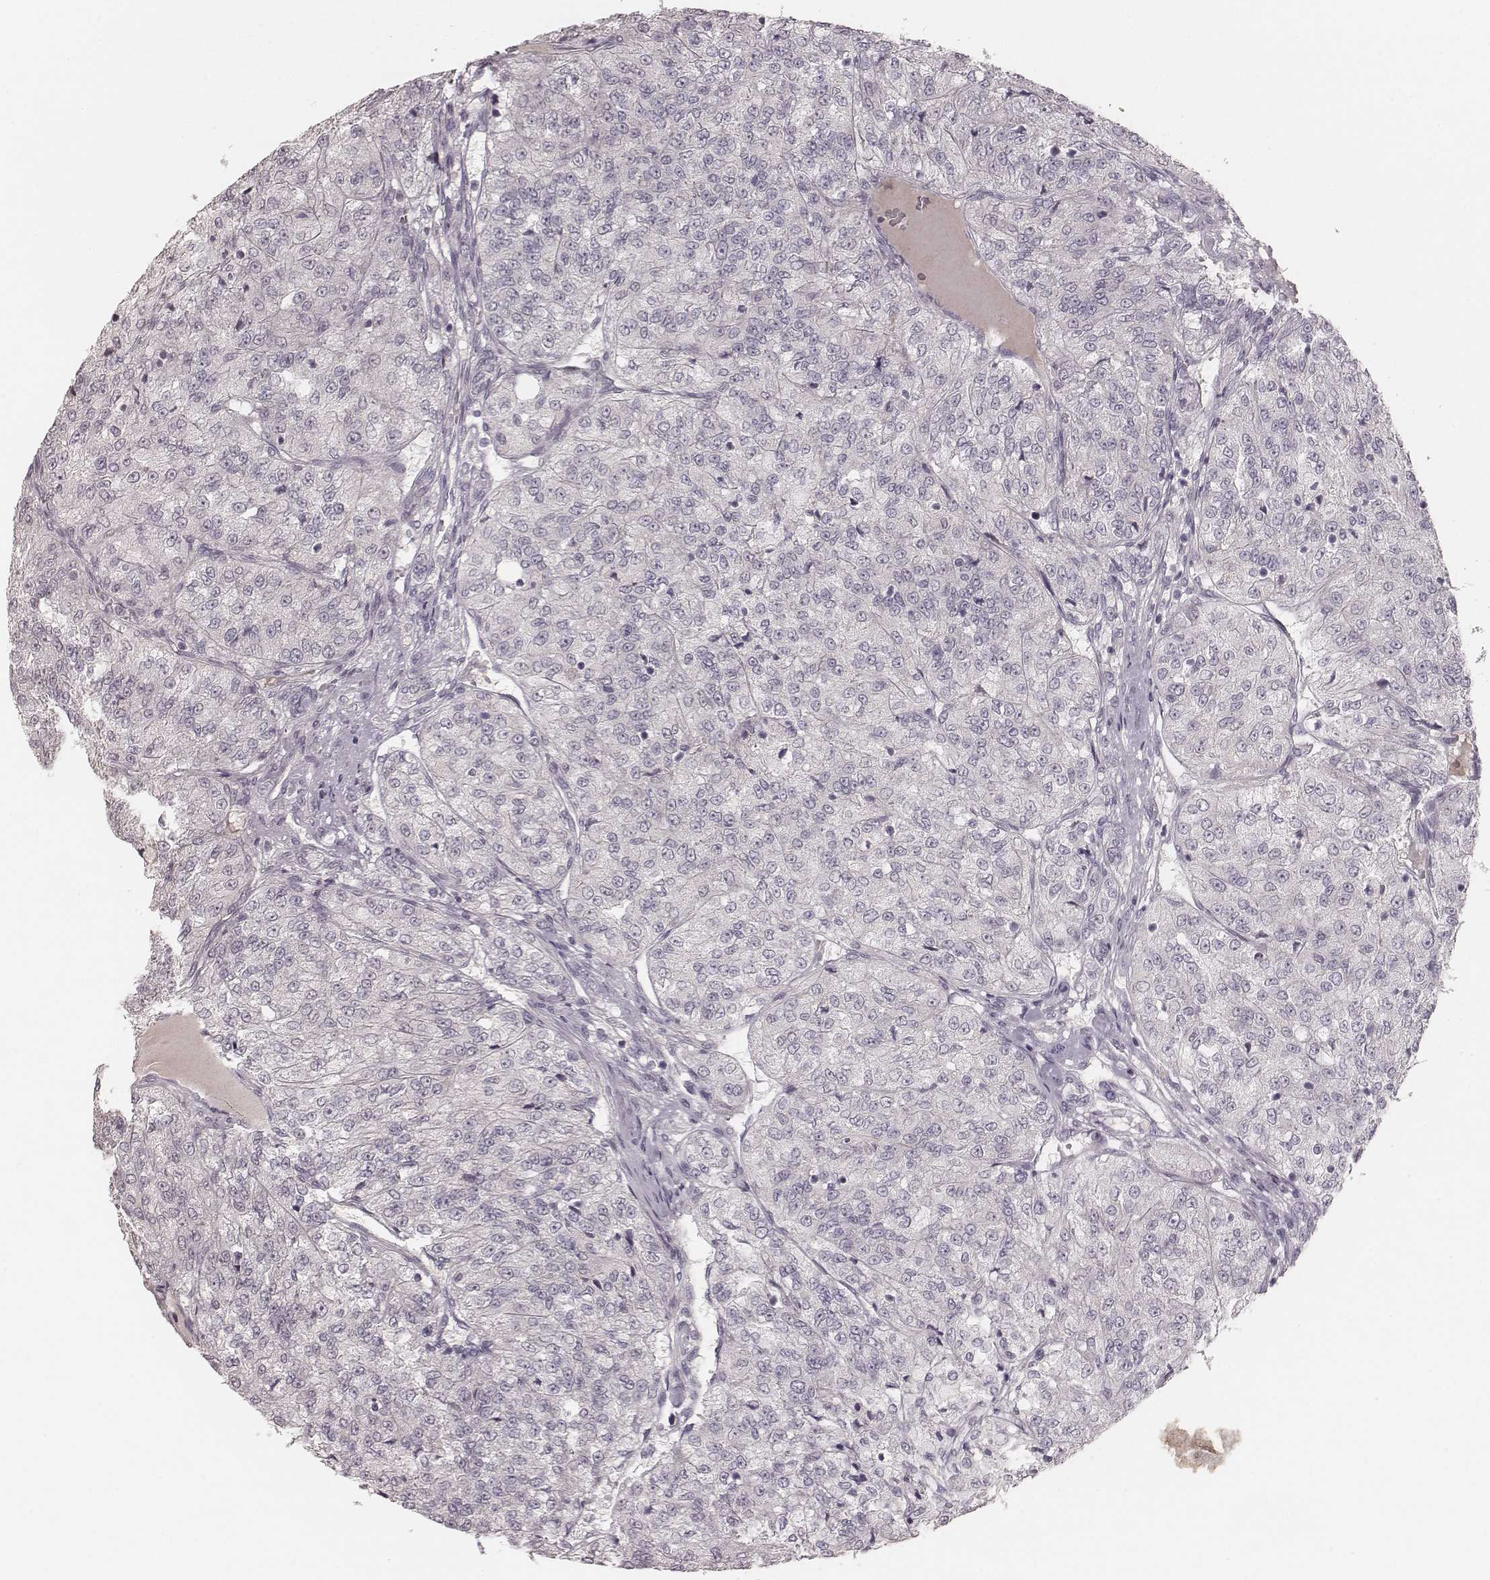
{"staining": {"intensity": "negative", "quantity": "none", "location": "none"}, "tissue": "renal cancer", "cell_type": "Tumor cells", "image_type": "cancer", "snomed": [{"axis": "morphology", "description": "Adenocarcinoma, NOS"}, {"axis": "topography", "description": "Kidney"}], "caption": "Tumor cells are negative for protein expression in human renal adenocarcinoma. (Immunohistochemistry (ihc), brightfield microscopy, high magnification).", "gene": "LY6K", "patient": {"sex": "female", "age": 63}}